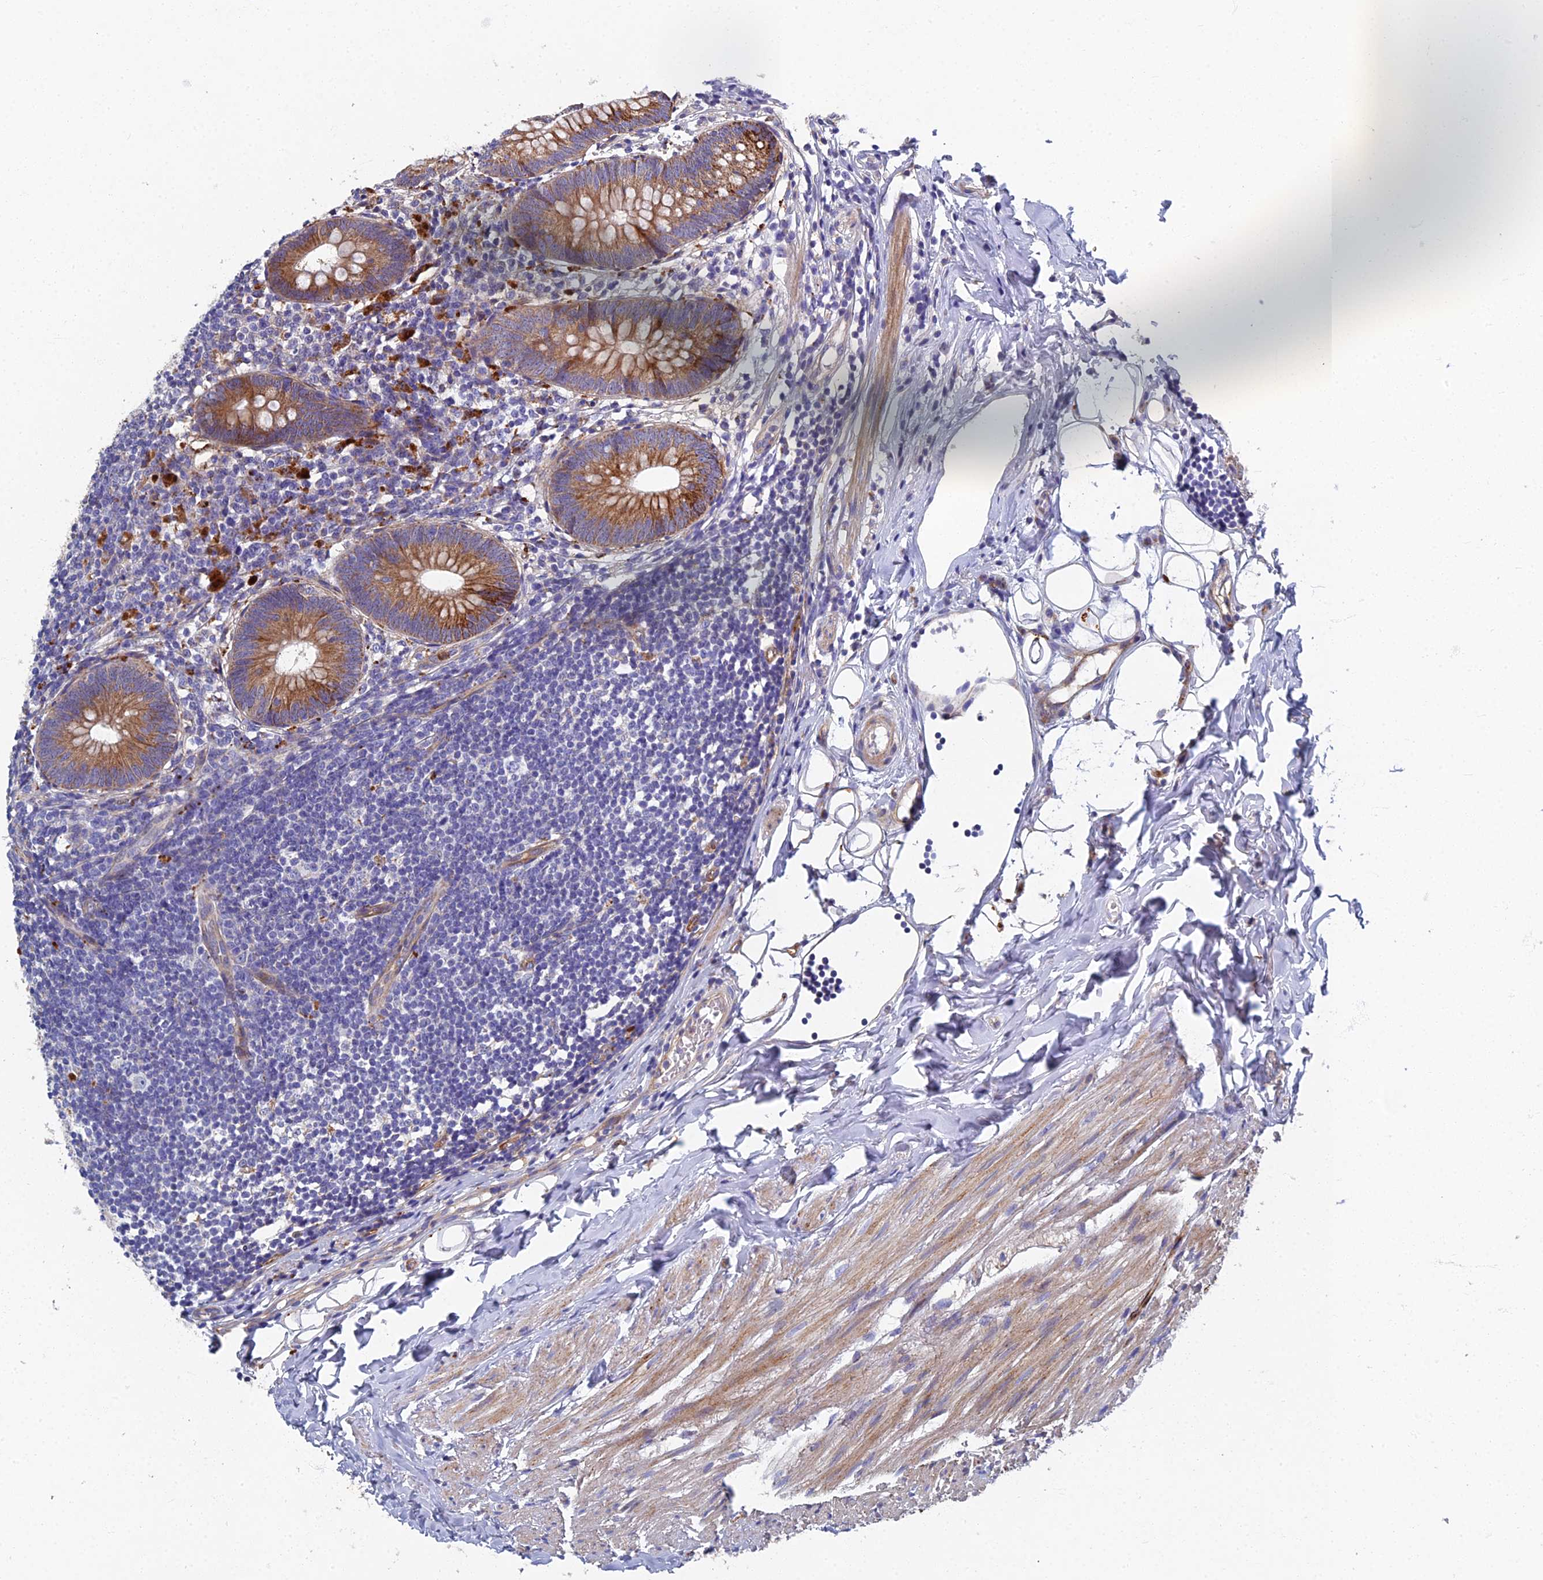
{"staining": {"intensity": "moderate", "quantity": ">75%", "location": "cytoplasmic/membranous"}, "tissue": "appendix", "cell_type": "Glandular cells", "image_type": "normal", "snomed": [{"axis": "morphology", "description": "Normal tissue, NOS"}, {"axis": "topography", "description": "Appendix"}], "caption": "Immunohistochemical staining of unremarkable appendix displays >75% levels of moderate cytoplasmic/membranous protein expression in about >75% of glandular cells. (DAB (3,3'-diaminobenzidine) IHC, brown staining for protein, blue staining for nuclei).", "gene": "RNASEK", "patient": {"sex": "female", "age": 62}}